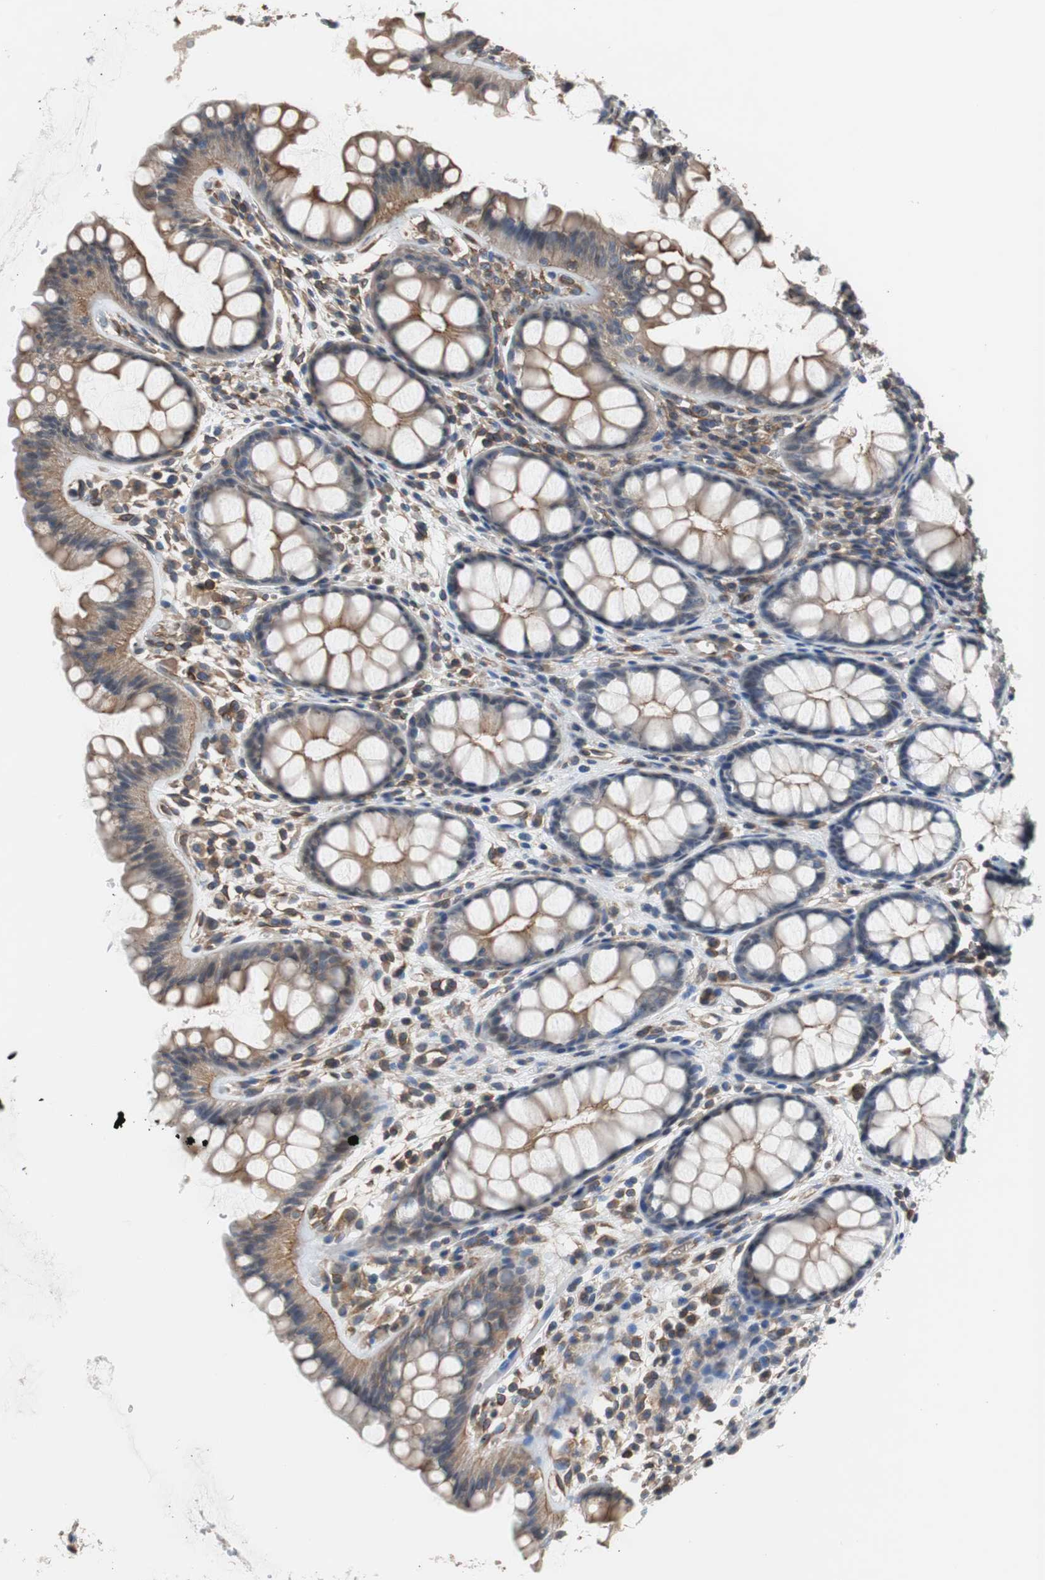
{"staining": {"intensity": "moderate", "quantity": ">75%", "location": "cytoplasmic/membranous"}, "tissue": "colon", "cell_type": "Endothelial cells", "image_type": "normal", "snomed": [{"axis": "morphology", "description": "Normal tissue, NOS"}, {"axis": "topography", "description": "Colon"}], "caption": "Immunohistochemical staining of normal colon demonstrates >75% levels of moderate cytoplasmic/membranous protein expression in about >75% of endothelial cells. The protein of interest is stained brown, and the nuclei are stained in blue (DAB IHC with brightfield microscopy, high magnification).", "gene": "KIF3B", "patient": {"sex": "female", "age": 55}}